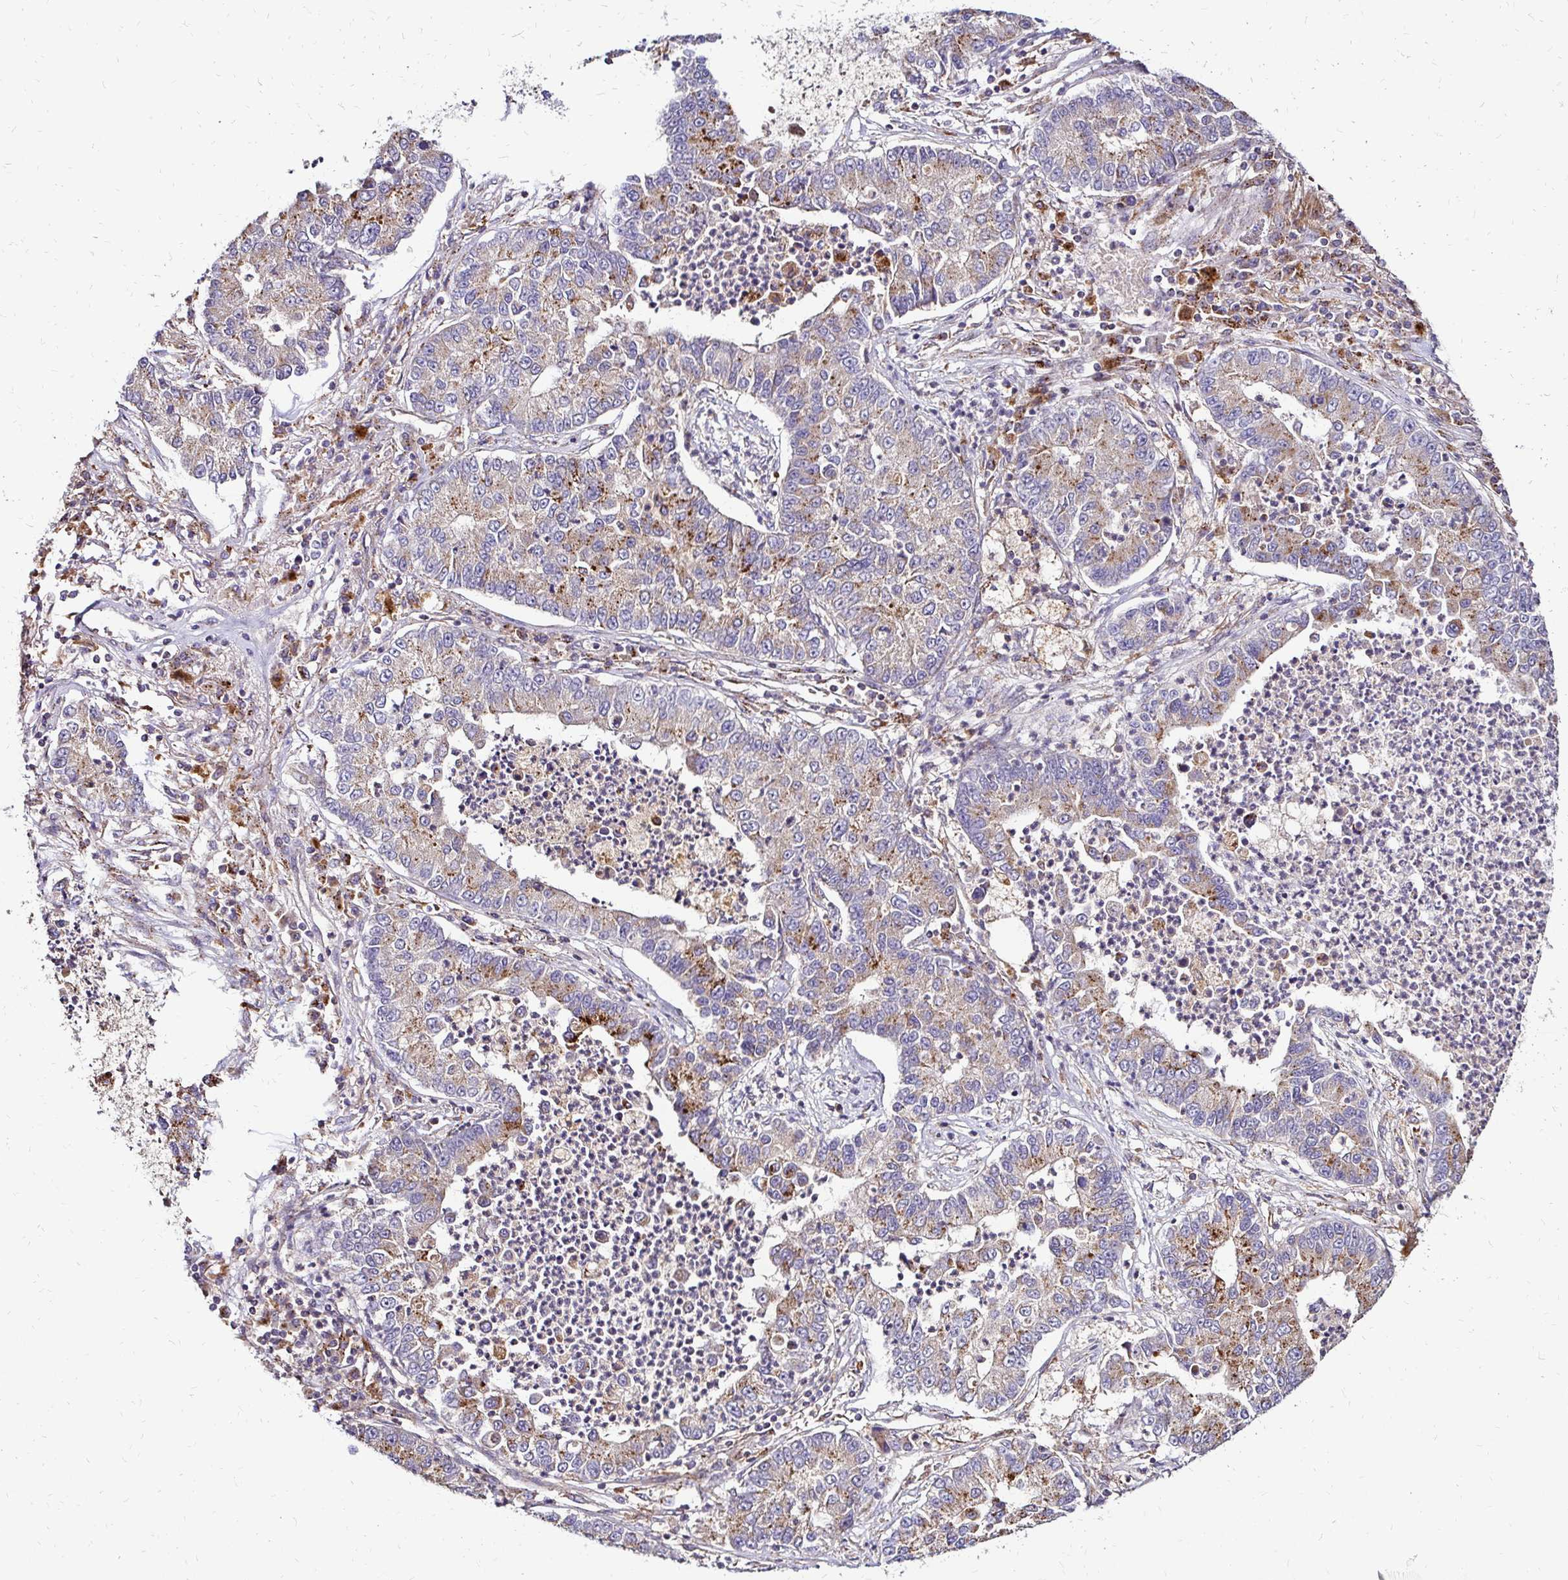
{"staining": {"intensity": "moderate", "quantity": "25%-75%", "location": "cytoplasmic/membranous"}, "tissue": "lung cancer", "cell_type": "Tumor cells", "image_type": "cancer", "snomed": [{"axis": "morphology", "description": "Adenocarcinoma, NOS"}, {"axis": "topography", "description": "Lung"}], "caption": "A photomicrograph of human lung cancer (adenocarcinoma) stained for a protein shows moderate cytoplasmic/membranous brown staining in tumor cells.", "gene": "IDUA", "patient": {"sex": "female", "age": 57}}